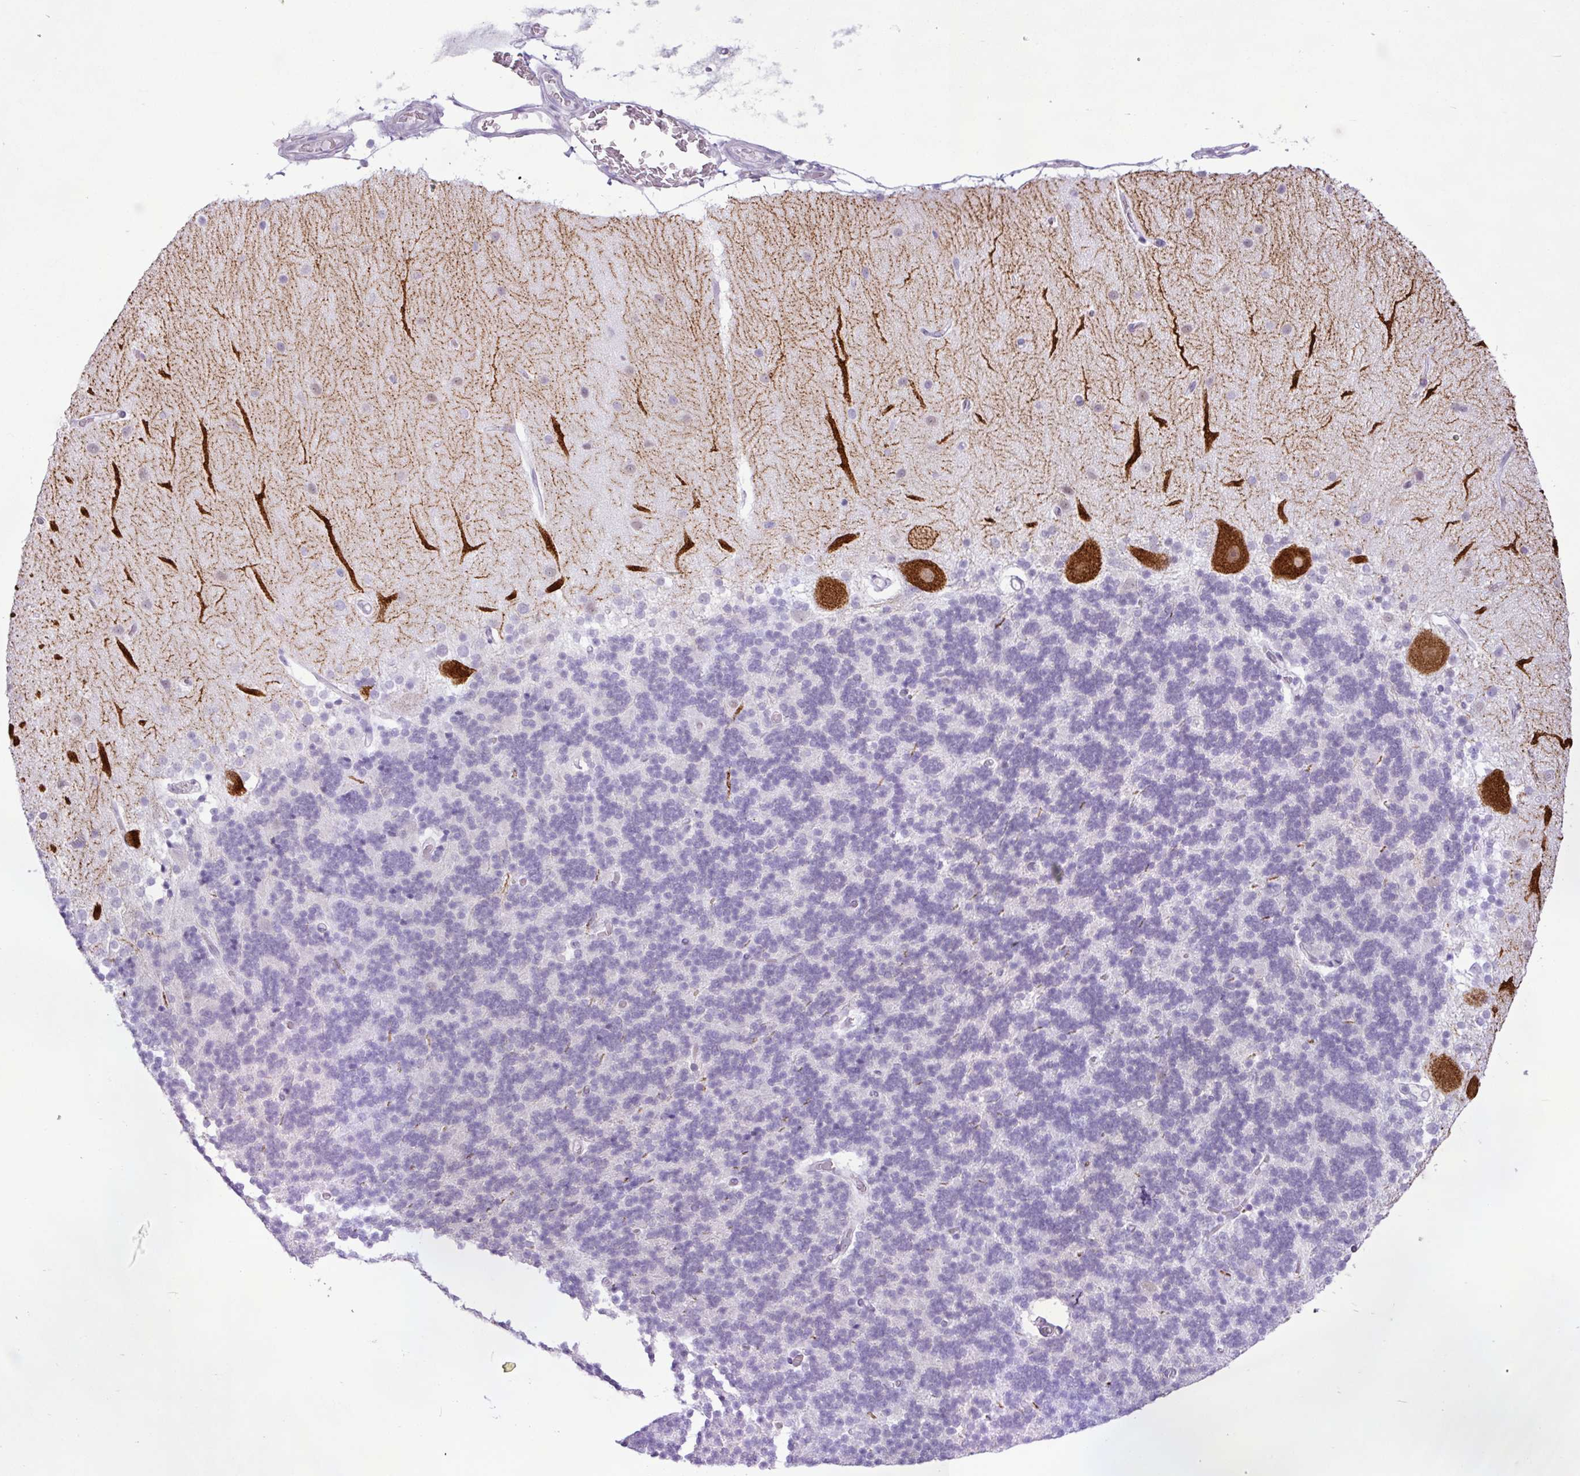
{"staining": {"intensity": "negative", "quantity": "none", "location": "none"}, "tissue": "cerebellum", "cell_type": "Cells in granular layer", "image_type": "normal", "snomed": [{"axis": "morphology", "description": "Normal tissue, NOS"}, {"axis": "topography", "description": "Cerebellum"}], "caption": "The photomicrograph exhibits no staining of cells in granular layer in normal cerebellum.", "gene": "ELOA2", "patient": {"sex": "female", "age": 54}}